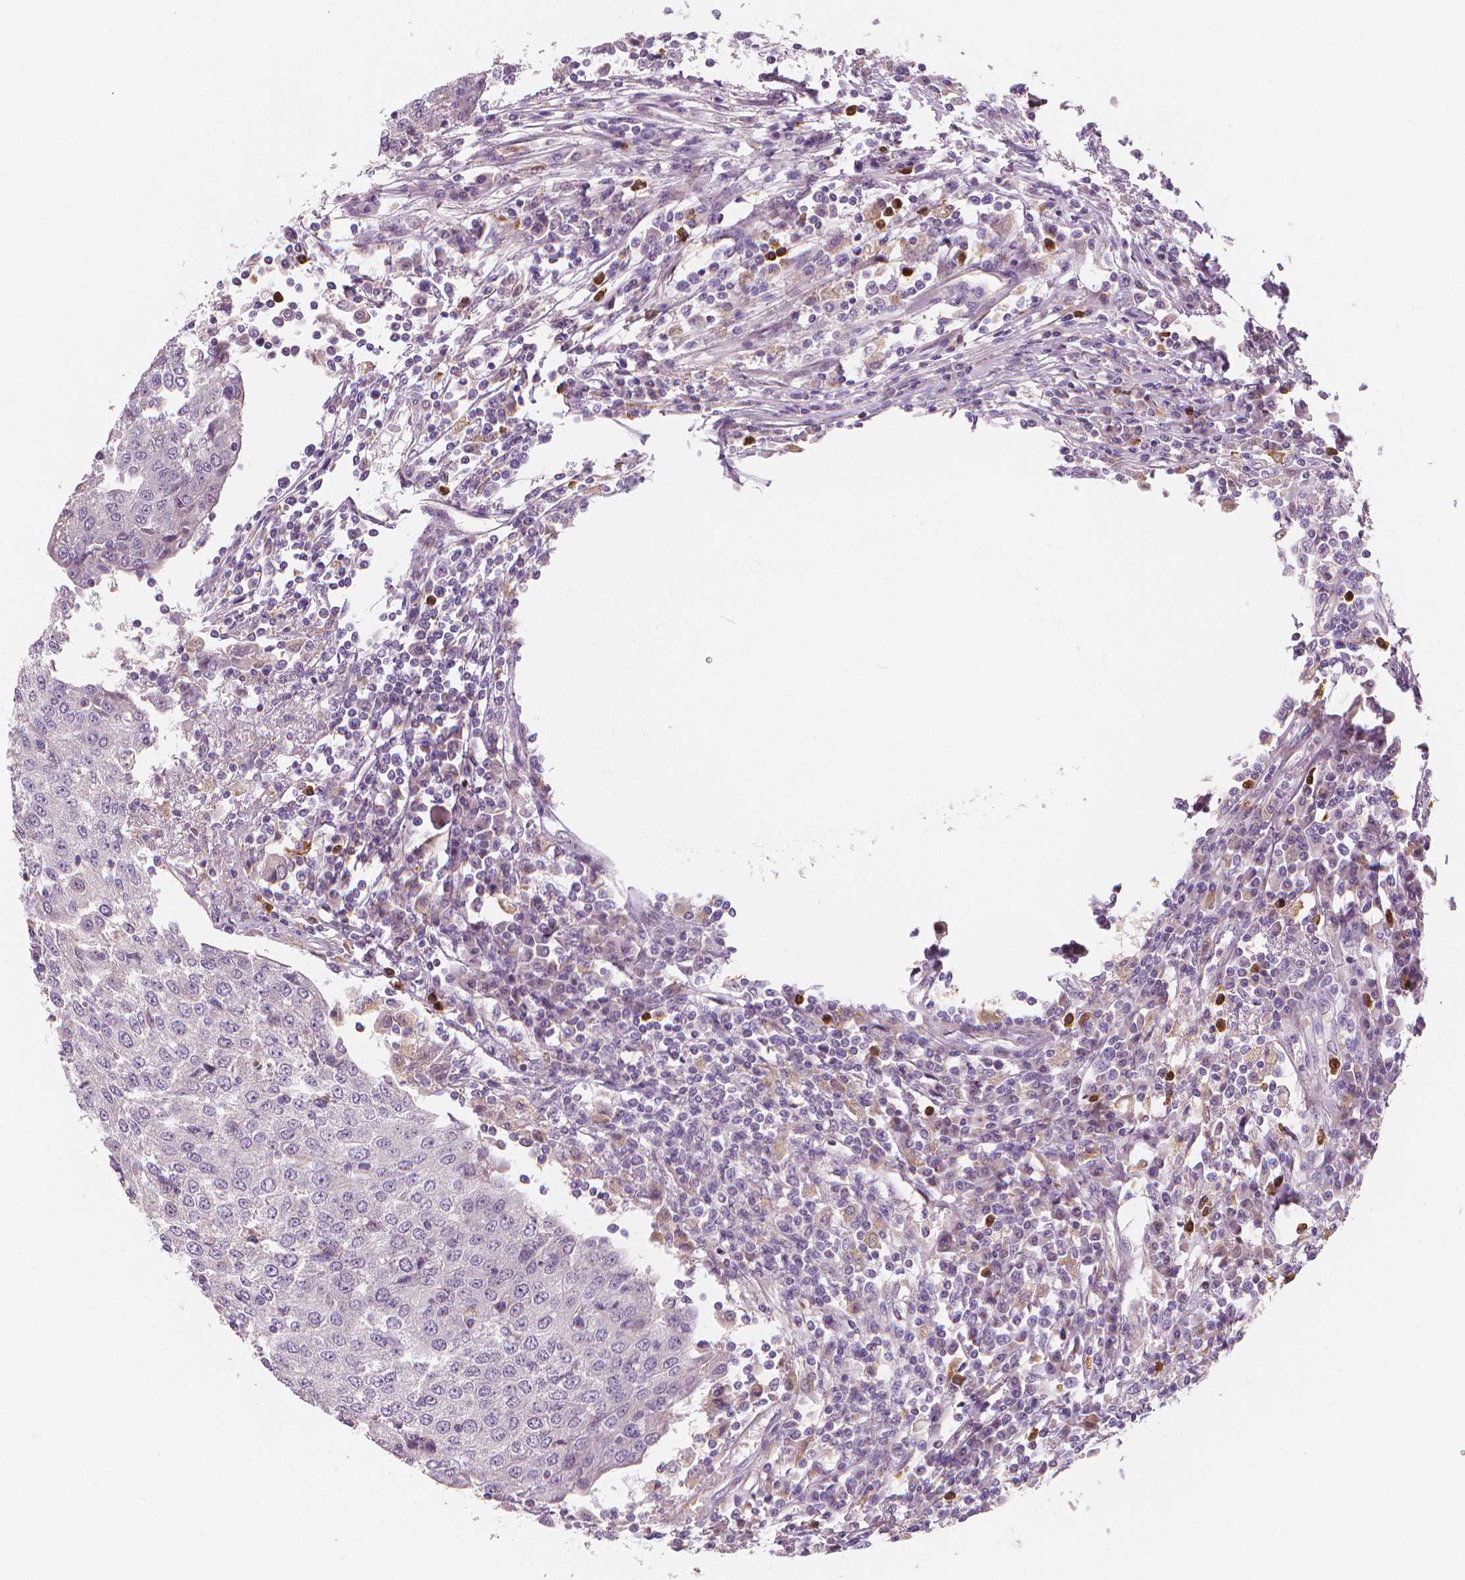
{"staining": {"intensity": "negative", "quantity": "none", "location": "none"}, "tissue": "urothelial cancer", "cell_type": "Tumor cells", "image_type": "cancer", "snomed": [{"axis": "morphology", "description": "Urothelial carcinoma, High grade"}, {"axis": "topography", "description": "Urinary bladder"}], "caption": "Urothelial carcinoma (high-grade) stained for a protein using immunohistochemistry (IHC) shows no positivity tumor cells.", "gene": "RNASE7", "patient": {"sex": "female", "age": 85}}